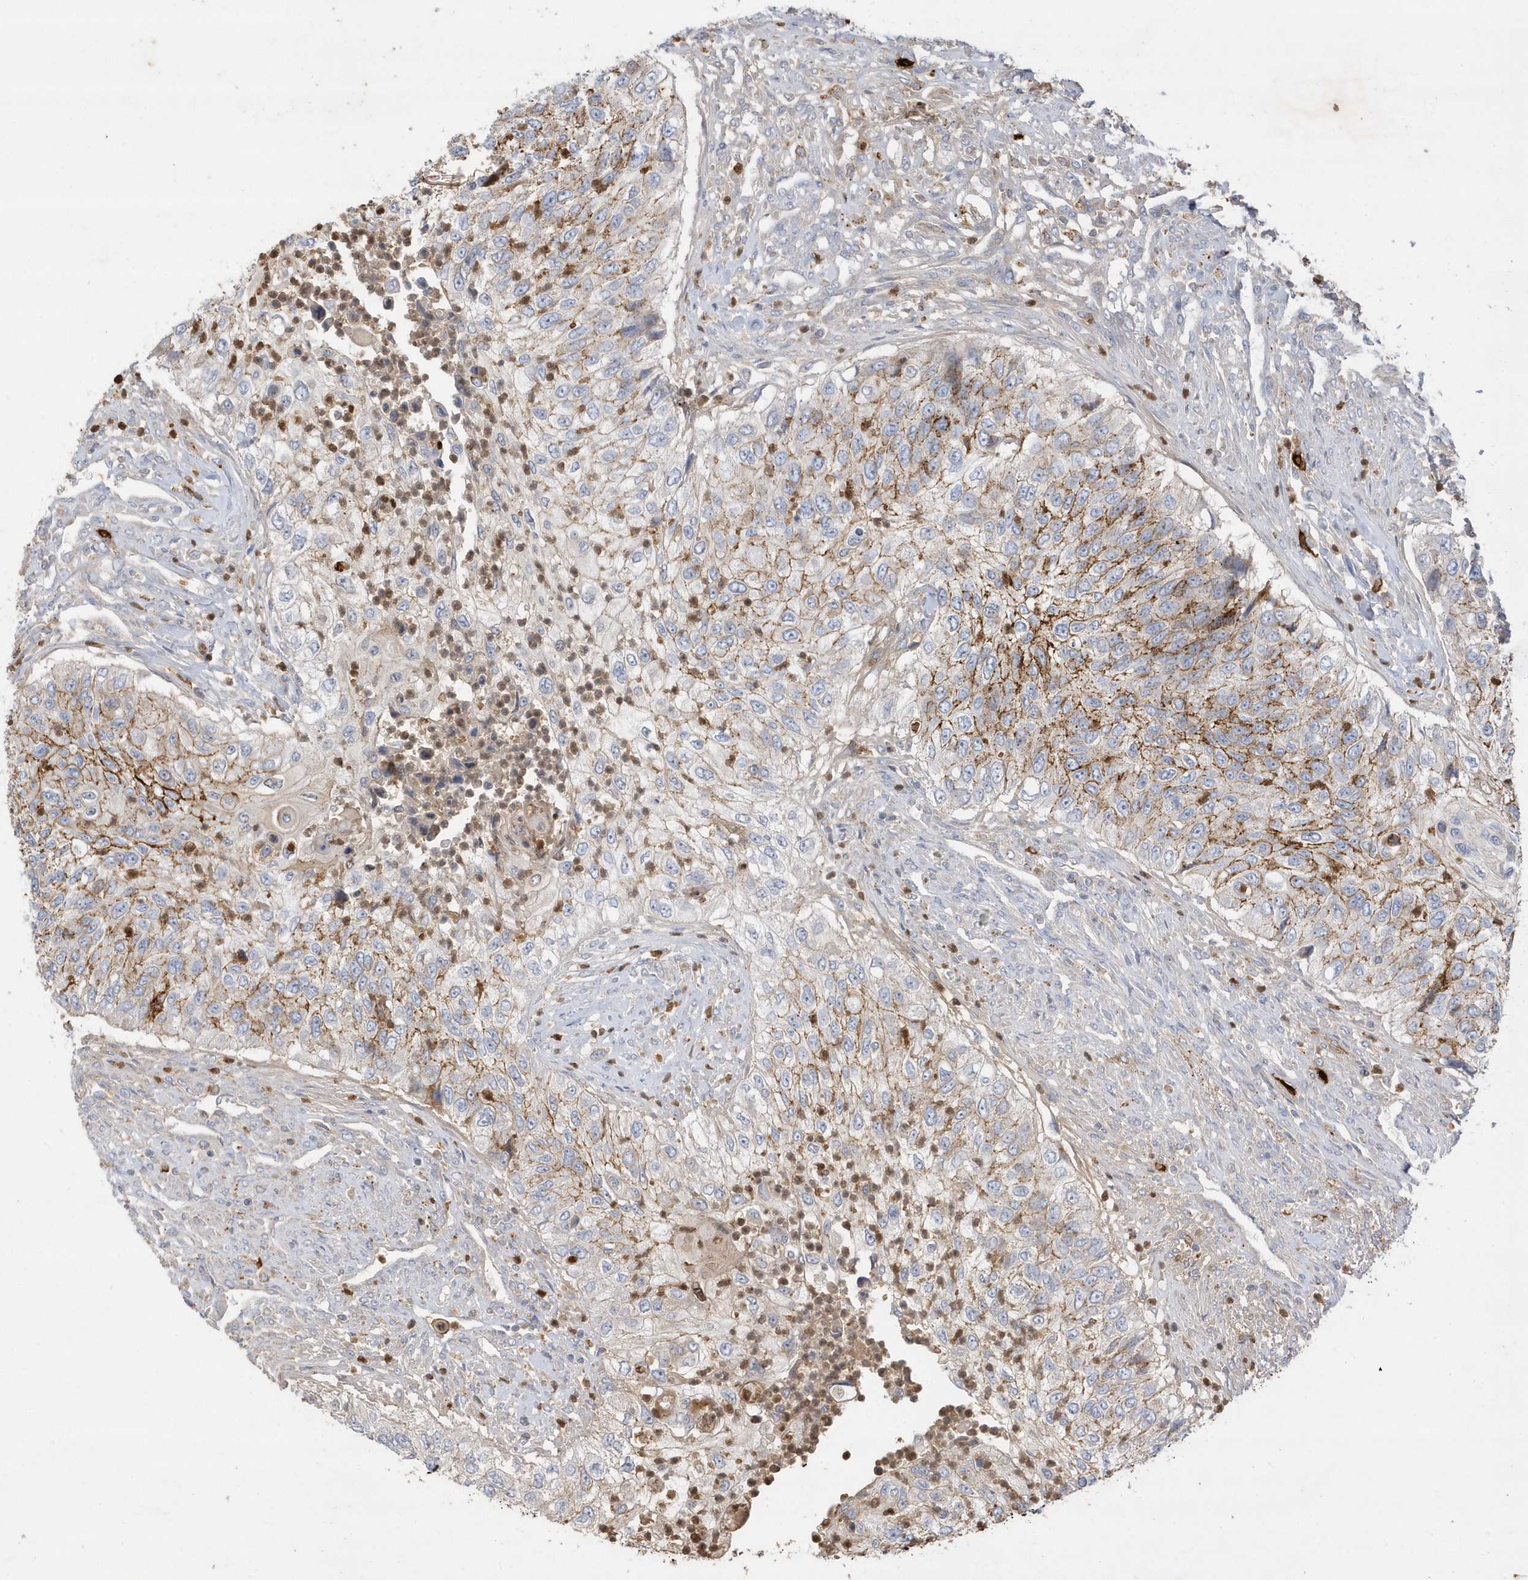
{"staining": {"intensity": "moderate", "quantity": "25%-75%", "location": "cytoplasmic/membranous"}, "tissue": "urothelial cancer", "cell_type": "Tumor cells", "image_type": "cancer", "snomed": [{"axis": "morphology", "description": "Urothelial carcinoma, High grade"}, {"axis": "topography", "description": "Urinary bladder"}], "caption": "High-grade urothelial carcinoma stained for a protein (brown) demonstrates moderate cytoplasmic/membranous positive expression in about 25%-75% of tumor cells.", "gene": "DPP9", "patient": {"sex": "female", "age": 60}}